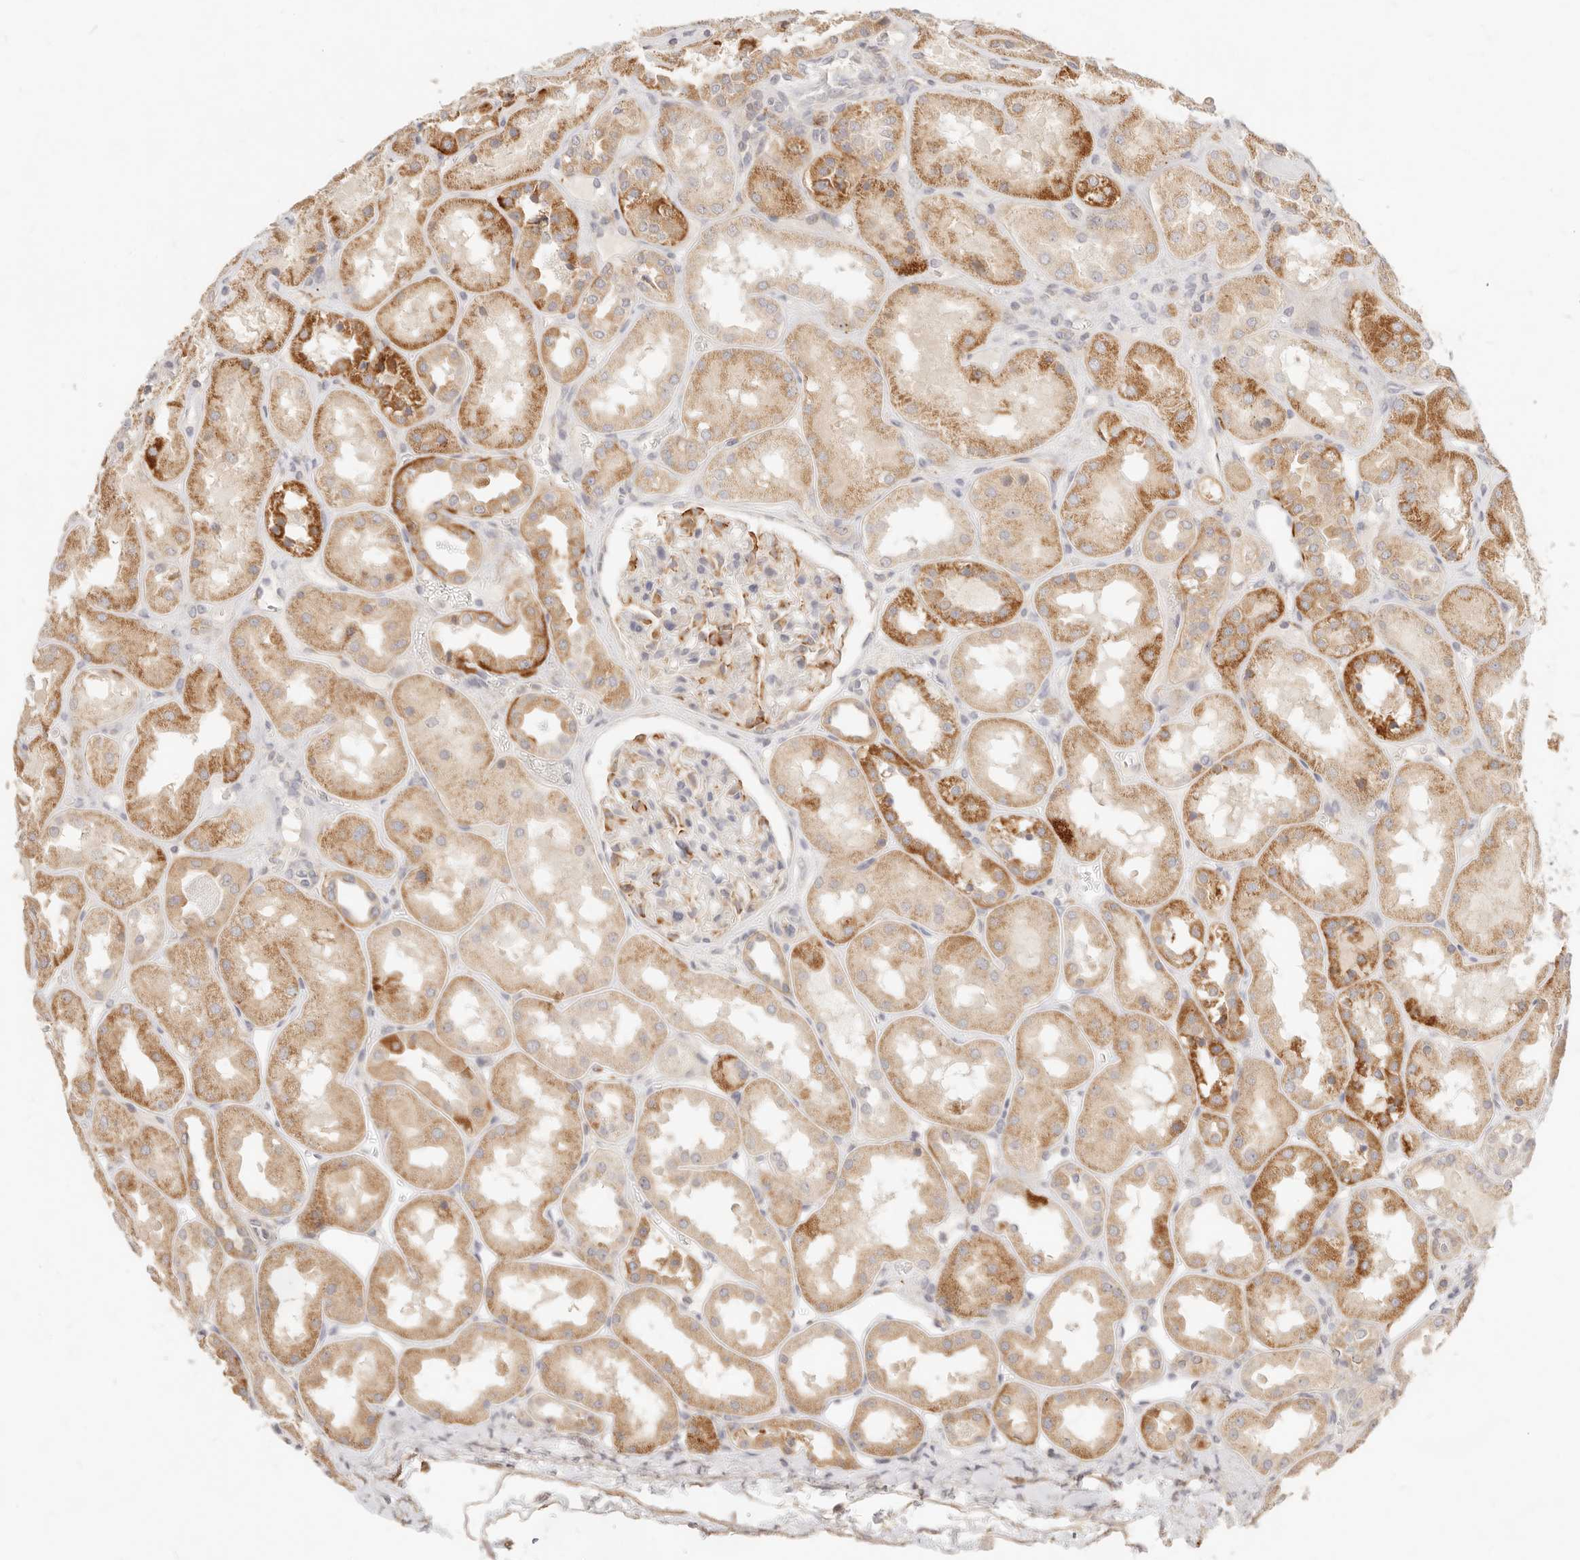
{"staining": {"intensity": "moderate", "quantity": "<25%", "location": "cytoplasmic/membranous"}, "tissue": "kidney", "cell_type": "Cells in glomeruli", "image_type": "normal", "snomed": [{"axis": "morphology", "description": "Normal tissue, NOS"}, {"axis": "topography", "description": "Kidney"}], "caption": "The photomicrograph reveals a brown stain indicating the presence of a protein in the cytoplasmic/membranous of cells in glomeruli in kidney. The staining is performed using DAB brown chromogen to label protein expression. The nuclei are counter-stained blue using hematoxylin.", "gene": "RUBCNL", "patient": {"sex": "male", "age": 70}}